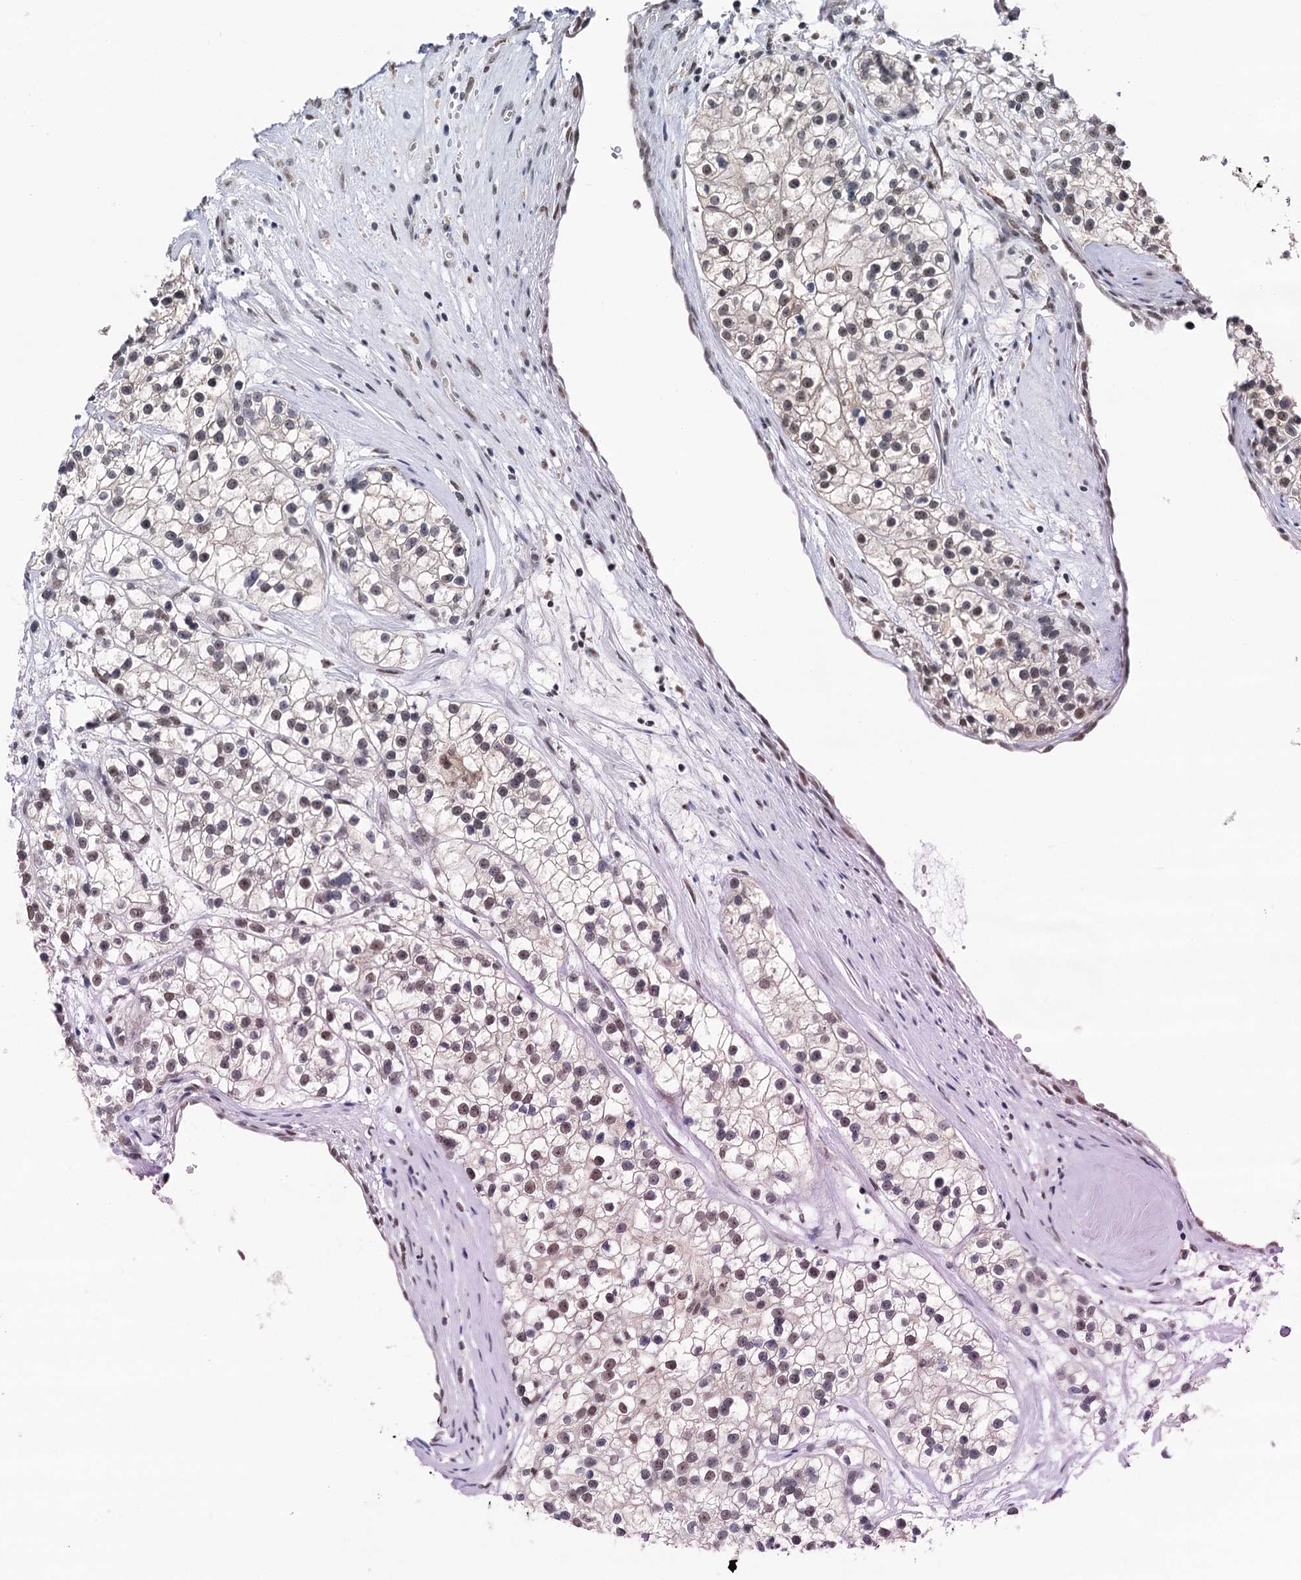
{"staining": {"intensity": "moderate", "quantity": ">75%", "location": "nuclear"}, "tissue": "renal cancer", "cell_type": "Tumor cells", "image_type": "cancer", "snomed": [{"axis": "morphology", "description": "Adenocarcinoma, NOS"}, {"axis": "topography", "description": "Kidney"}], "caption": "Adenocarcinoma (renal) stained with a protein marker displays moderate staining in tumor cells.", "gene": "PPHLN1", "patient": {"sex": "female", "age": 57}}